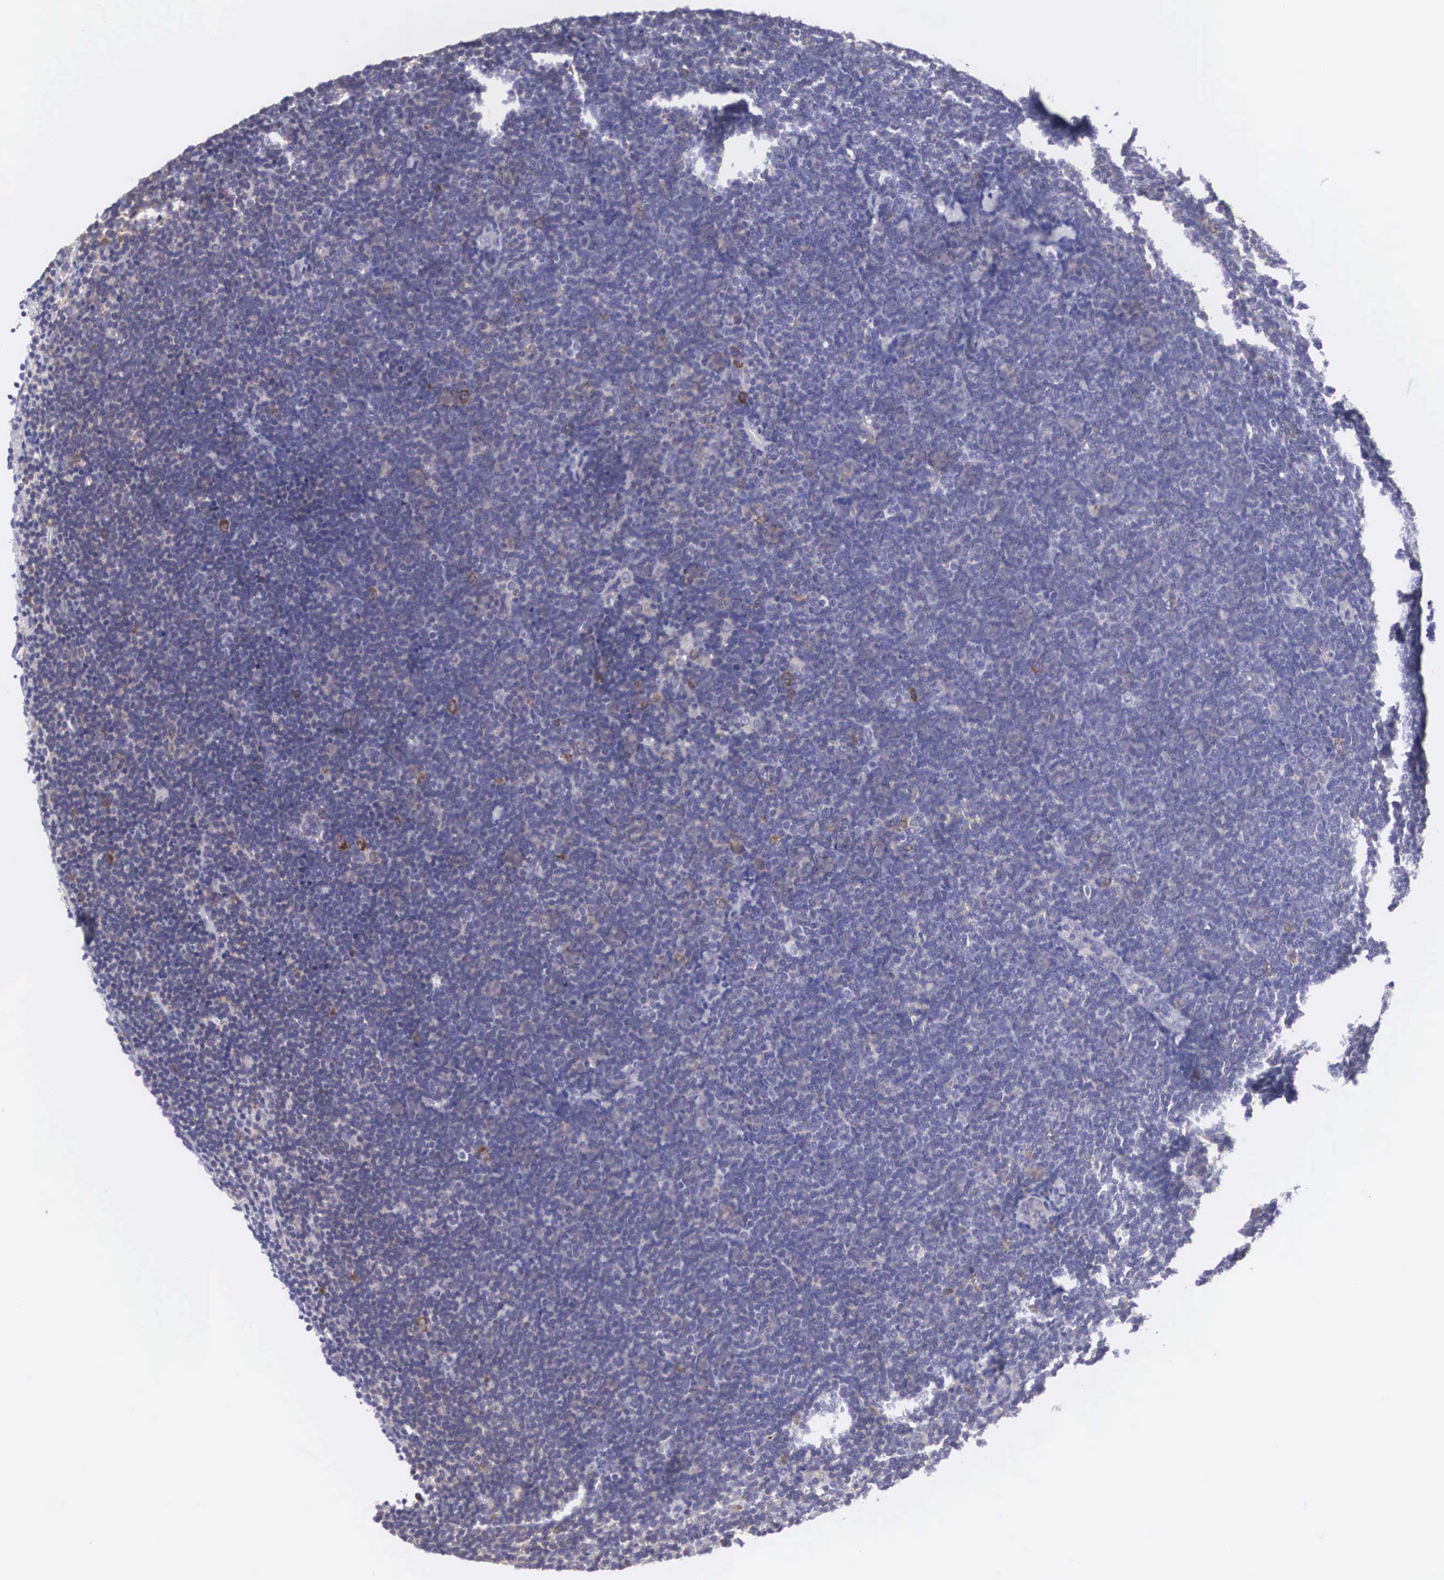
{"staining": {"intensity": "weak", "quantity": "<25%", "location": "cytoplasmic/membranous"}, "tissue": "lymphoma", "cell_type": "Tumor cells", "image_type": "cancer", "snomed": [{"axis": "morphology", "description": "Malignant lymphoma, non-Hodgkin's type, Low grade"}, {"axis": "topography", "description": "Lymph node"}], "caption": "The micrograph exhibits no significant expression in tumor cells of malignant lymphoma, non-Hodgkin's type (low-grade).", "gene": "TXLNG", "patient": {"sex": "female", "age": 51}}